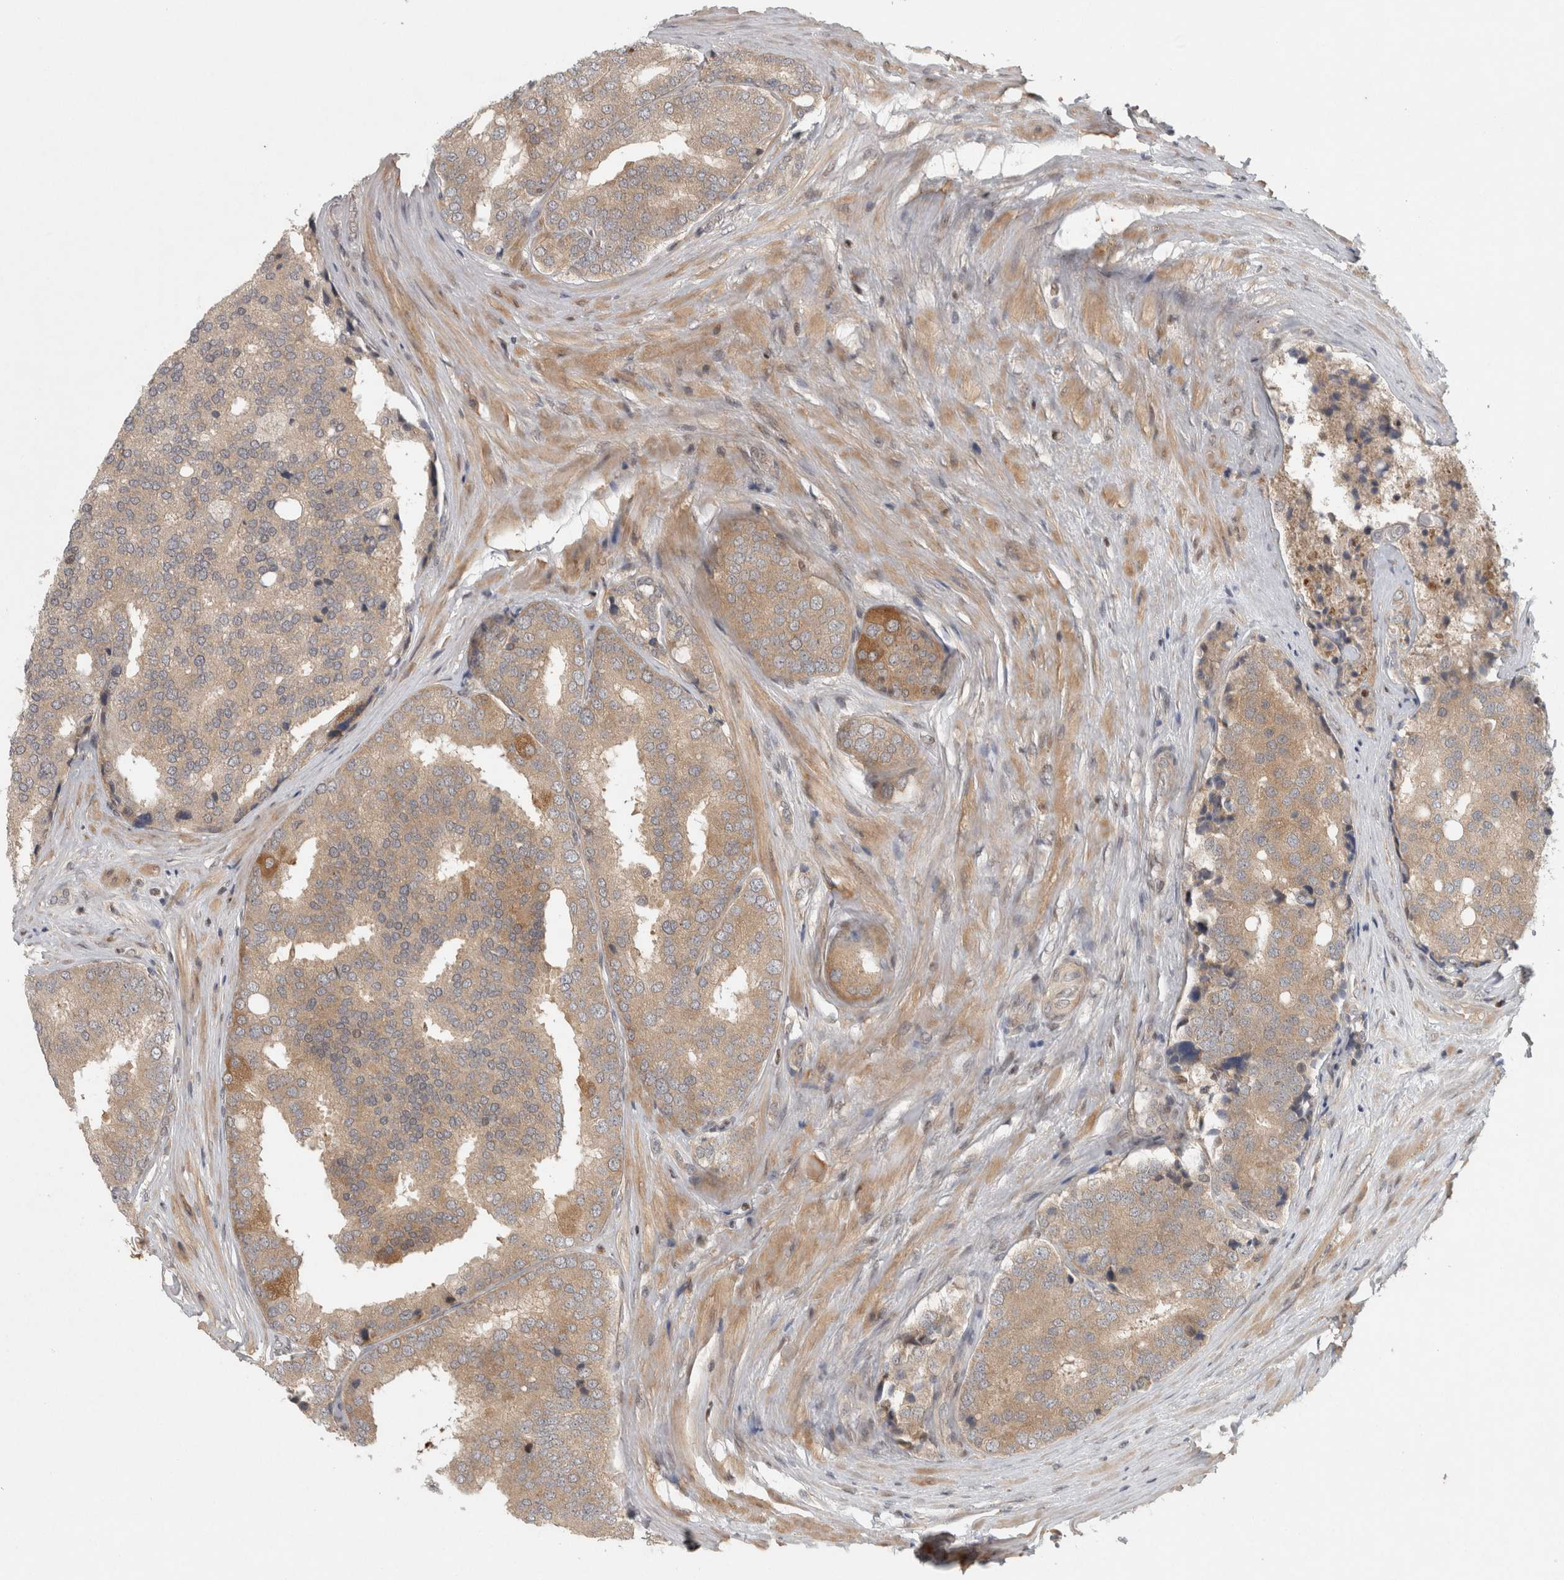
{"staining": {"intensity": "weak", "quantity": ">75%", "location": "cytoplasmic/membranous"}, "tissue": "prostate cancer", "cell_type": "Tumor cells", "image_type": "cancer", "snomed": [{"axis": "morphology", "description": "Adenocarcinoma, High grade"}, {"axis": "topography", "description": "Prostate"}], "caption": "Immunohistochemistry (IHC) micrograph of neoplastic tissue: prostate high-grade adenocarcinoma stained using IHC shows low levels of weak protein expression localized specifically in the cytoplasmic/membranous of tumor cells, appearing as a cytoplasmic/membranous brown color.", "gene": "KDM8", "patient": {"sex": "male", "age": 50}}